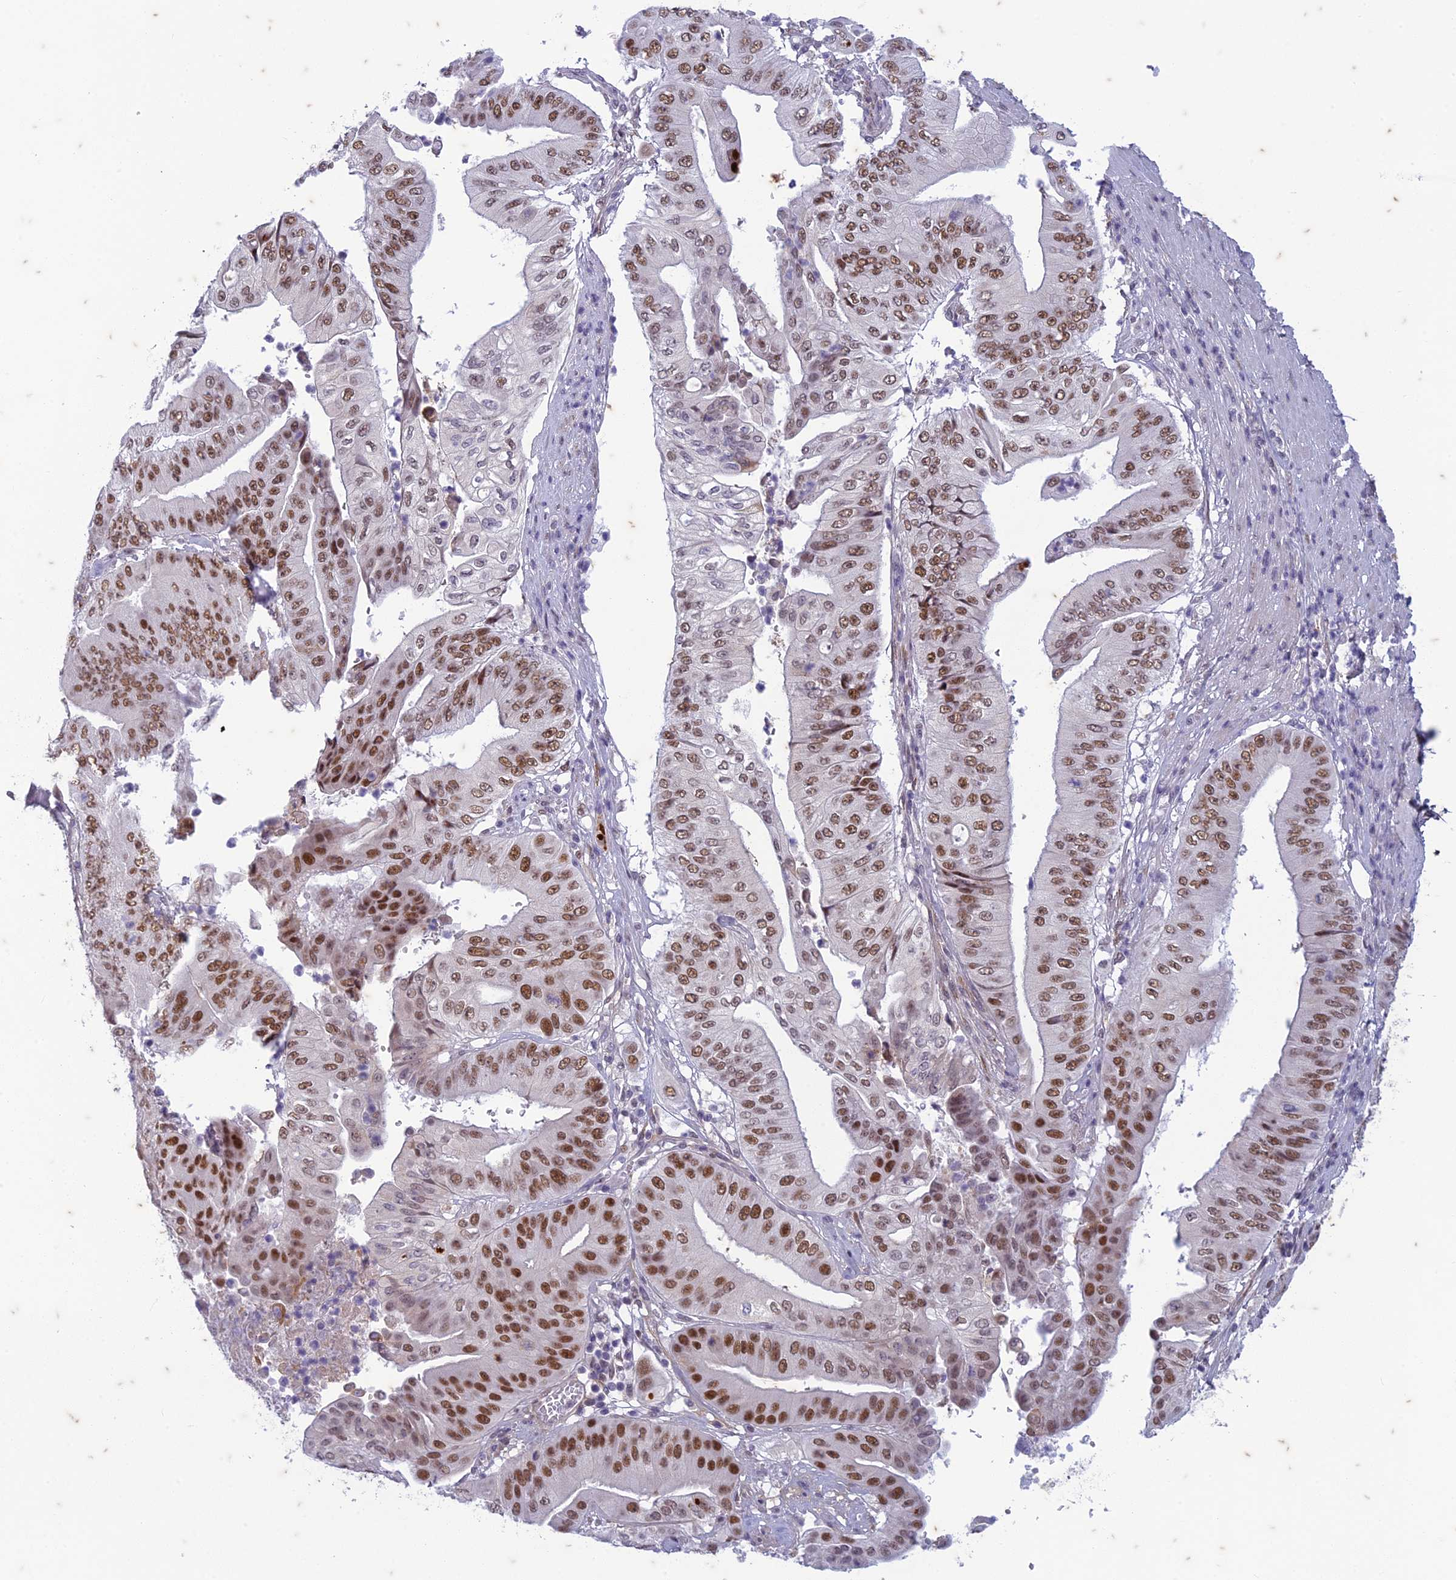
{"staining": {"intensity": "strong", "quantity": ">75%", "location": "nuclear"}, "tissue": "pancreatic cancer", "cell_type": "Tumor cells", "image_type": "cancer", "snomed": [{"axis": "morphology", "description": "Adenocarcinoma, NOS"}, {"axis": "topography", "description": "Pancreas"}], "caption": "High-magnification brightfield microscopy of adenocarcinoma (pancreatic) stained with DAB (3,3'-diaminobenzidine) (brown) and counterstained with hematoxylin (blue). tumor cells exhibit strong nuclear expression is identified in about>75% of cells. (DAB (3,3'-diaminobenzidine) IHC, brown staining for protein, blue staining for nuclei).", "gene": "PABPN1L", "patient": {"sex": "female", "age": 77}}